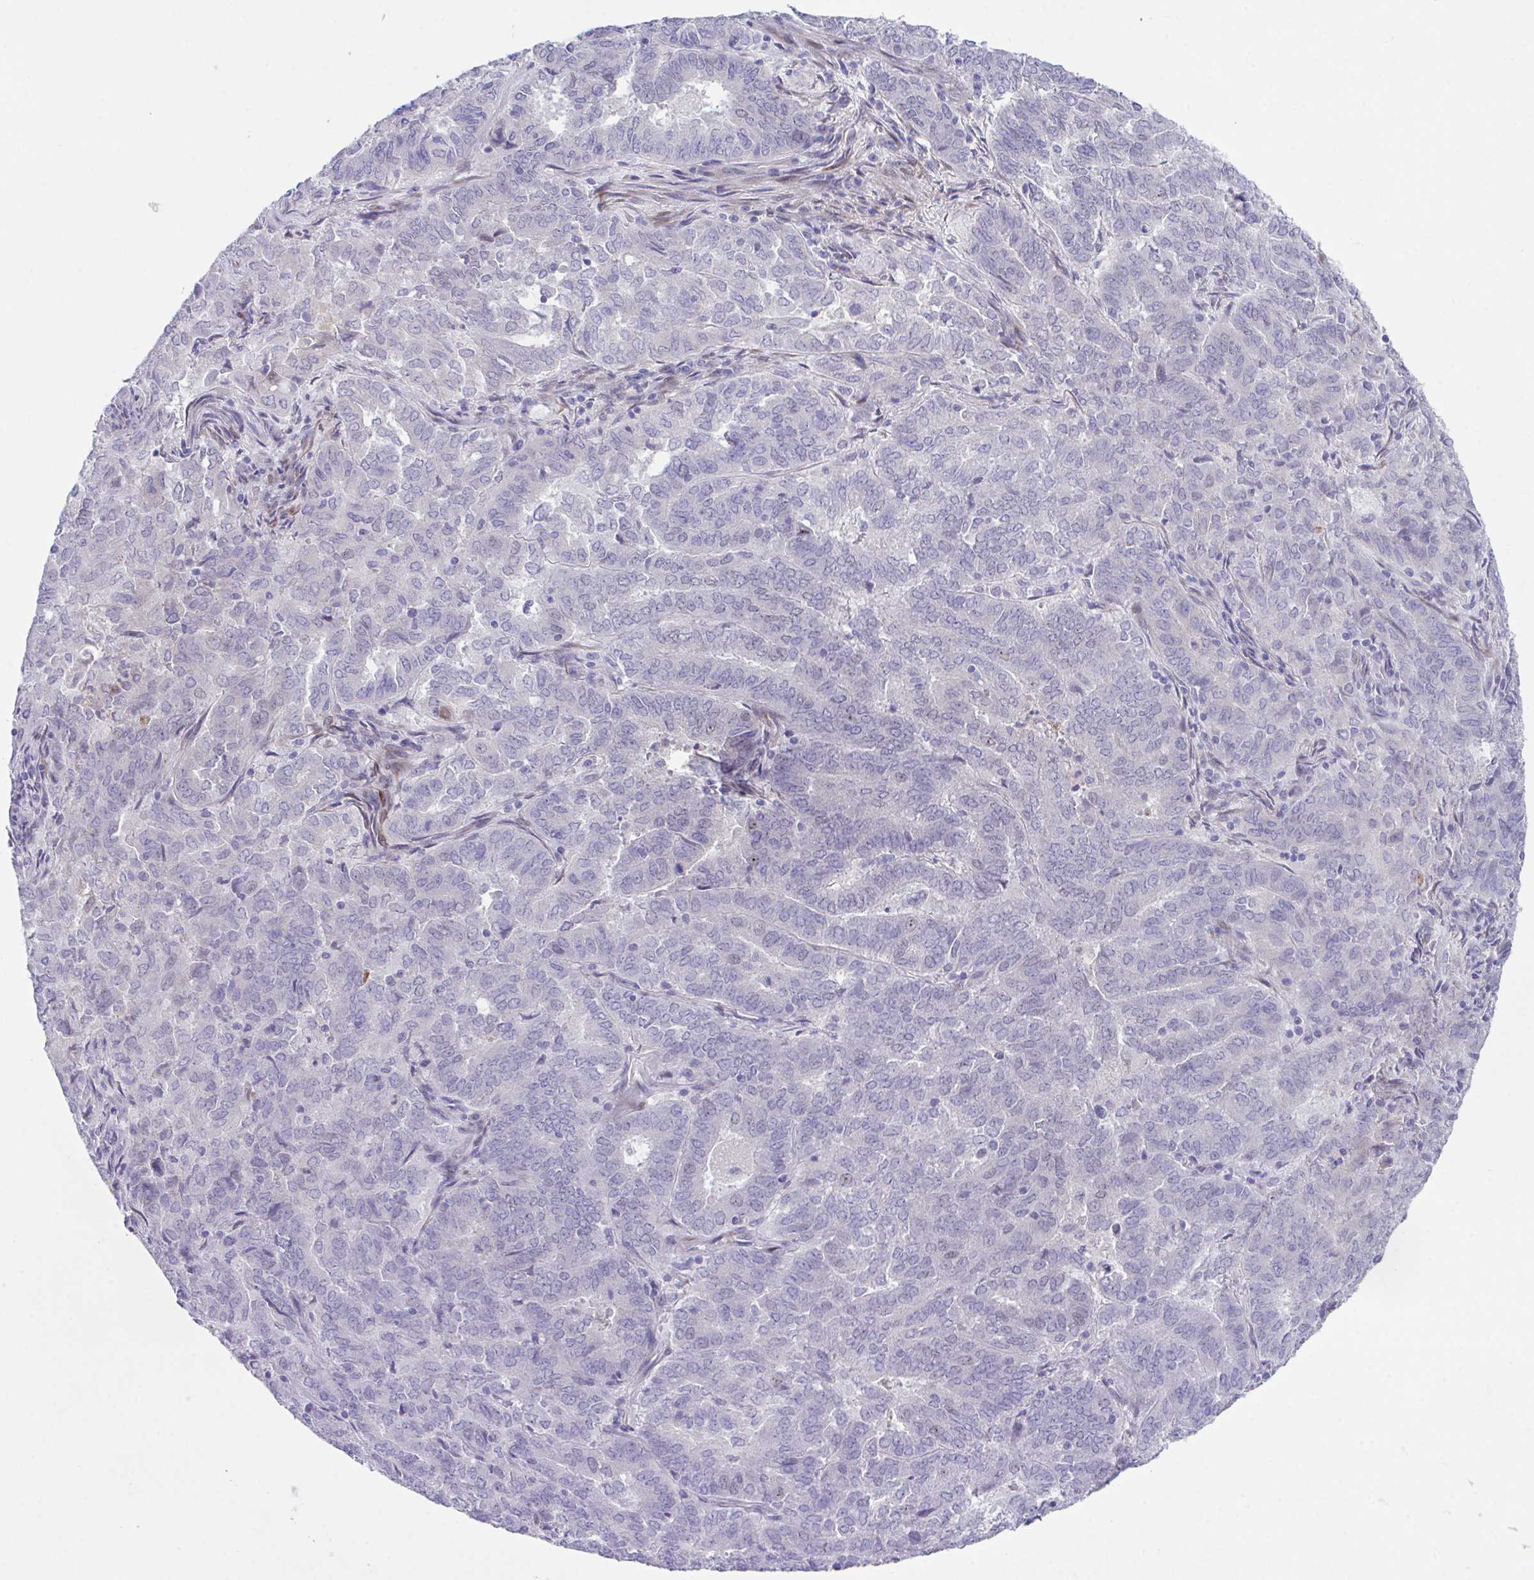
{"staining": {"intensity": "negative", "quantity": "none", "location": "none"}, "tissue": "endometrial cancer", "cell_type": "Tumor cells", "image_type": "cancer", "snomed": [{"axis": "morphology", "description": "Adenocarcinoma, NOS"}, {"axis": "topography", "description": "Endometrium"}], "caption": "DAB (3,3'-diaminobenzidine) immunohistochemical staining of adenocarcinoma (endometrial) demonstrates no significant expression in tumor cells. (Stains: DAB (3,3'-diaminobenzidine) immunohistochemistry with hematoxylin counter stain, Microscopy: brightfield microscopy at high magnification).", "gene": "HOXB4", "patient": {"sex": "female", "age": 72}}